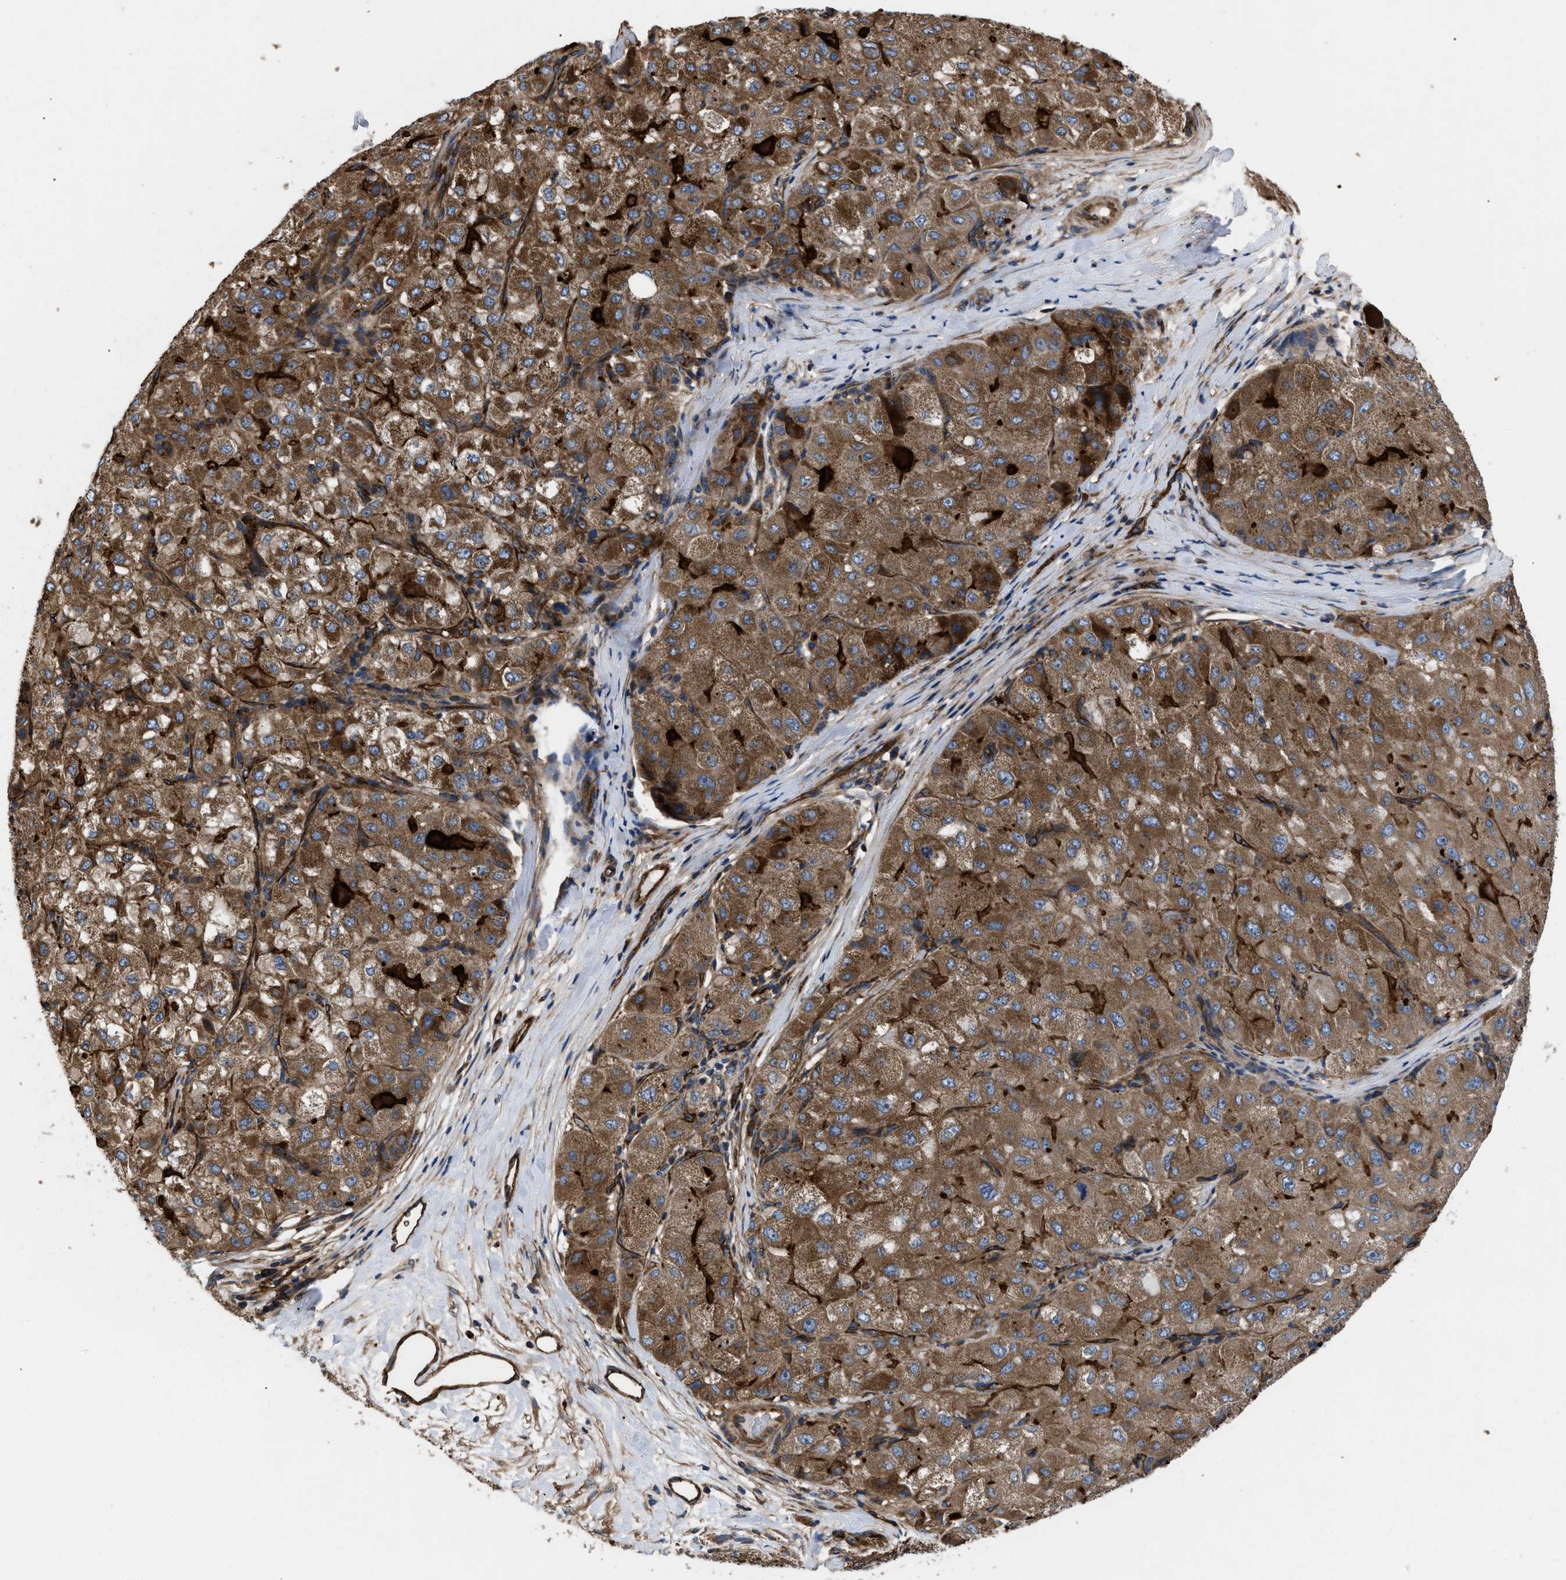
{"staining": {"intensity": "strong", "quantity": ">75%", "location": "cytoplasmic/membranous"}, "tissue": "liver cancer", "cell_type": "Tumor cells", "image_type": "cancer", "snomed": [{"axis": "morphology", "description": "Carcinoma, Hepatocellular, NOS"}, {"axis": "topography", "description": "Liver"}], "caption": "High-power microscopy captured an immunohistochemistry image of liver cancer, revealing strong cytoplasmic/membranous positivity in about >75% of tumor cells. The staining was performed using DAB (3,3'-diaminobenzidine) to visualize the protein expression in brown, while the nuclei were stained in blue with hematoxylin (Magnification: 20x).", "gene": "NT5E", "patient": {"sex": "male", "age": 80}}